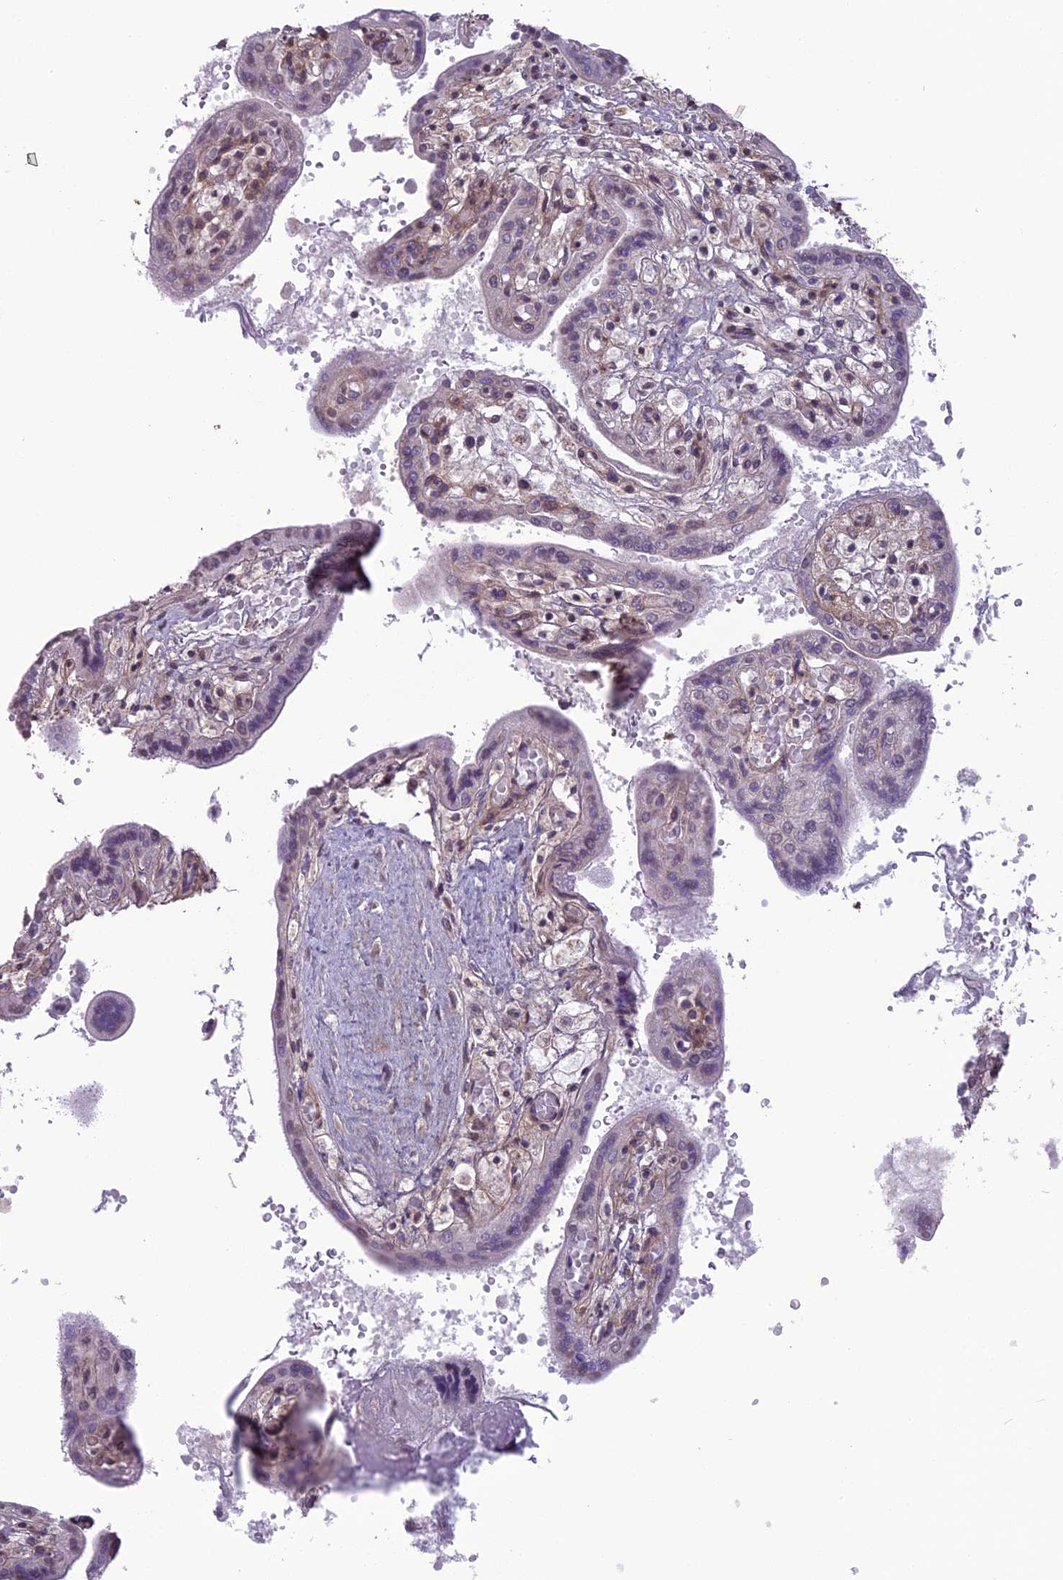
{"staining": {"intensity": "weak", "quantity": "25%-75%", "location": "nuclear"}, "tissue": "placenta", "cell_type": "Trophoblastic cells", "image_type": "normal", "snomed": [{"axis": "morphology", "description": "Normal tissue, NOS"}, {"axis": "topography", "description": "Placenta"}], "caption": "Protein expression analysis of normal placenta displays weak nuclear positivity in about 25%-75% of trophoblastic cells. (Stains: DAB in brown, nuclei in blue, Microscopy: brightfield microscopy at high magnification).", "gene": "ERG28", "patient": {"sex": "female", "age": 37}}